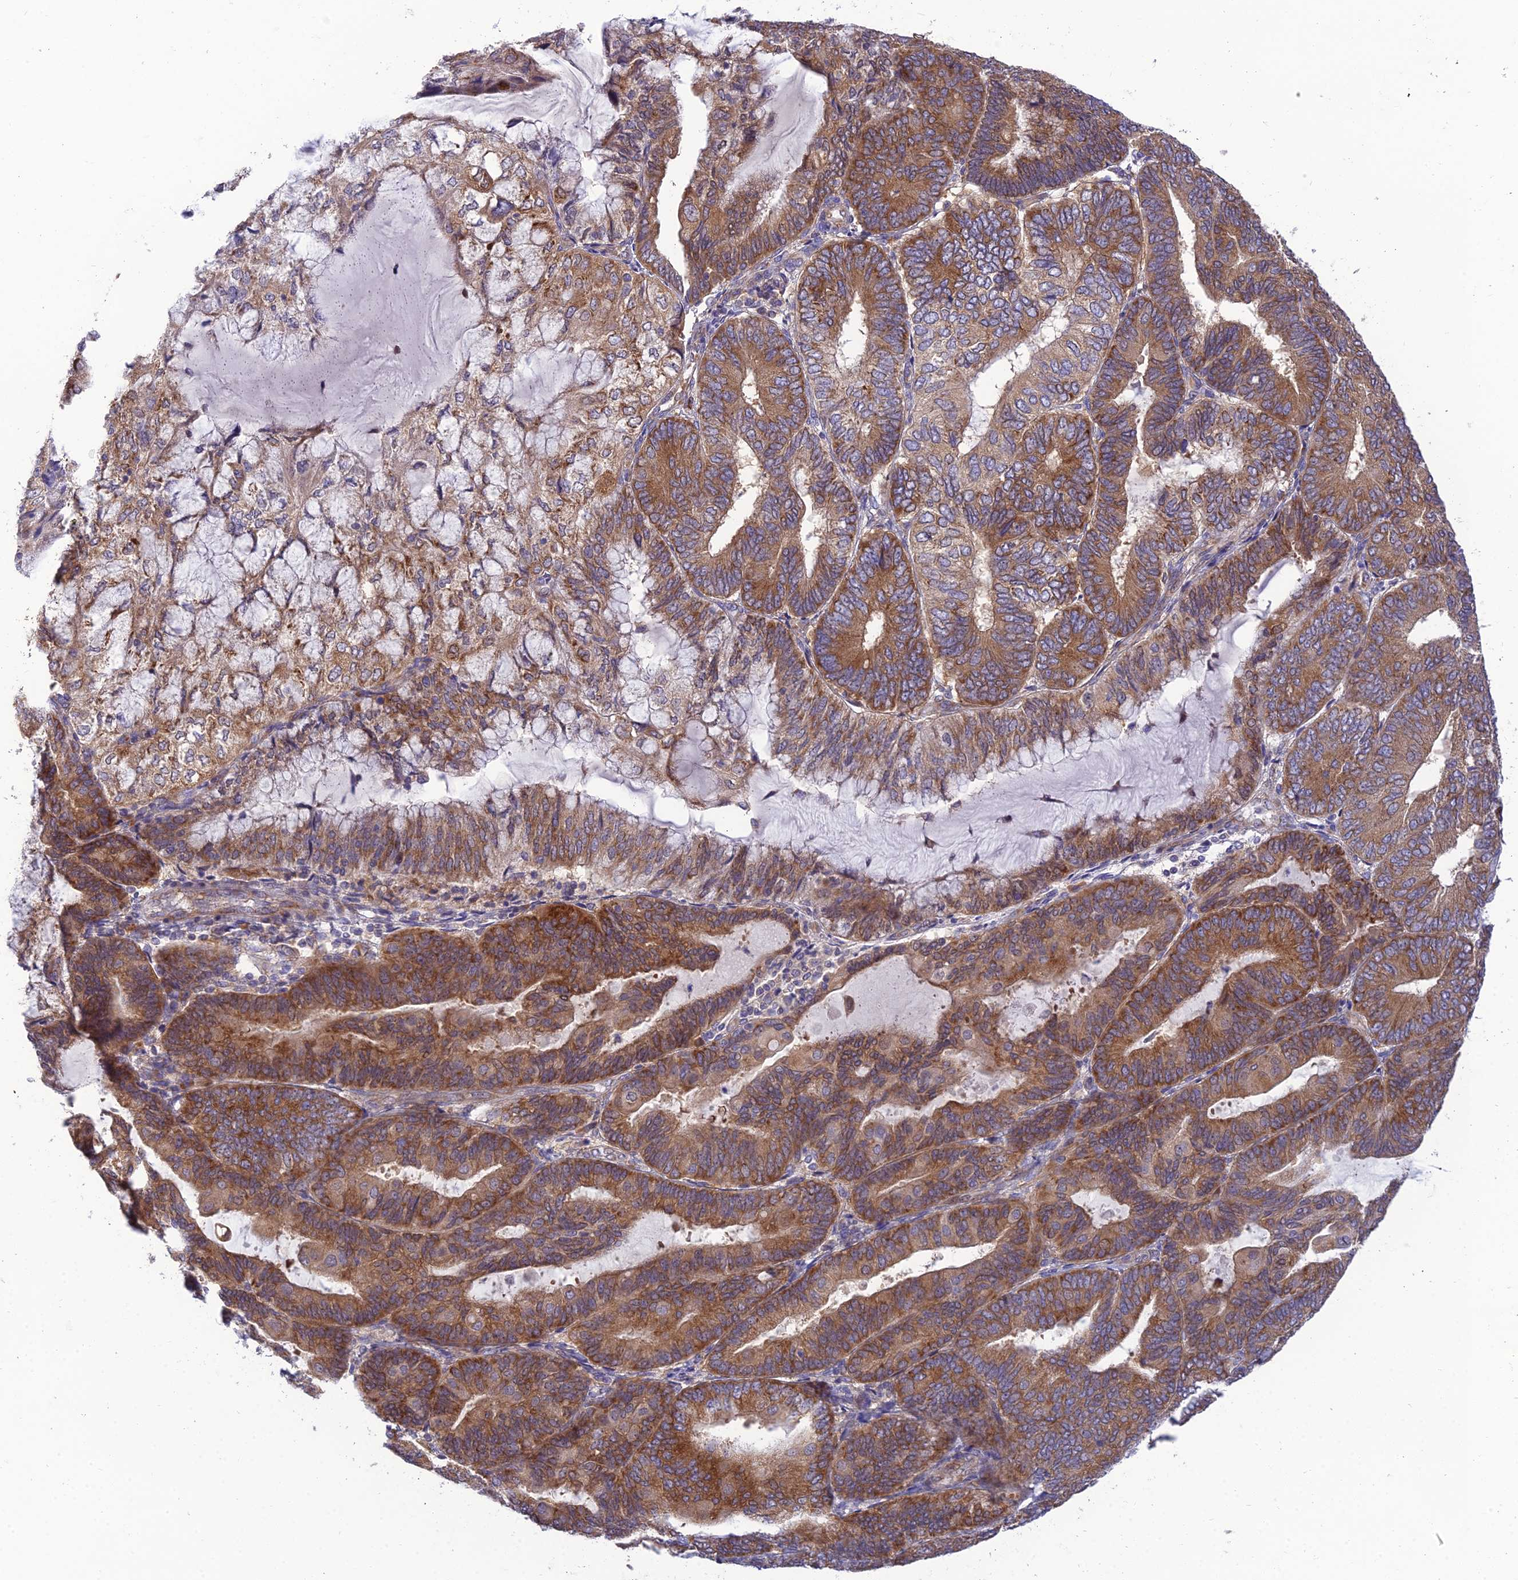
{"staining": {"intensity": "moderate", "quantity": ">75%", "location": "cytoplasmic/membranous"}, "tissue": "endometrial cancer", "cell_type": "Tumor cells", "image_type": "cancer", "snomed": [{"axis": "morphology", "description": "Adenocarcinoma, NOS"}, {"axis": "topography", "description": "Endometrium"}], "caption": "Adenocarcinoma (endometrial) stained with a brown dye reveals moderate cytoplasmic/membranous positive staining in about >75% of tumor cells.", "gene": "CLCN7", "patient": {"sex": "female", "age": 81}}